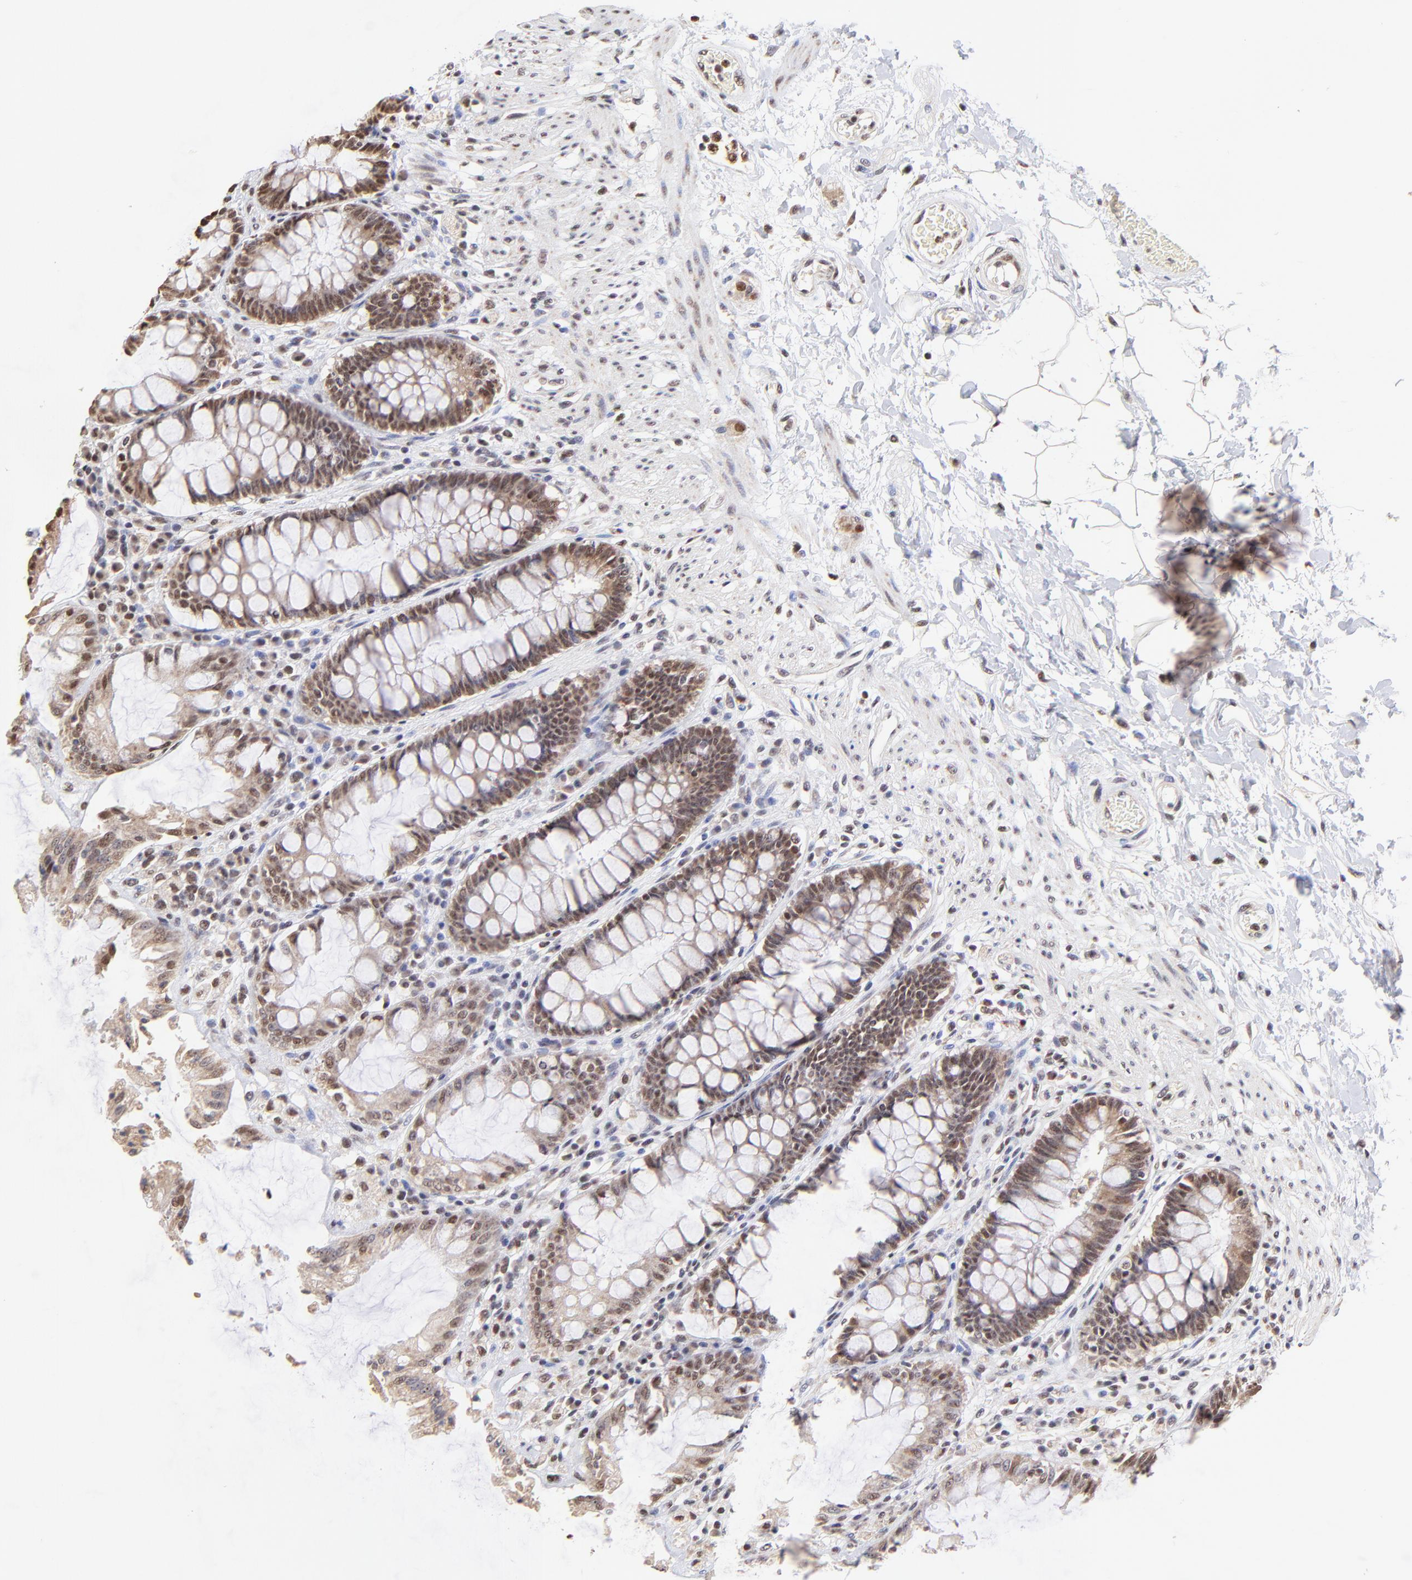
{"staining": {"intensity": "weak", "quantity": ">75%", "location": "nuclear"}, "tissue": "rectum", "cell_type": "Glandular cells", "image_type": "normal", "snomed": [{"axis": "morphology", "description": "Normal tissue, NOS"}, {"axis": "topography", "description": "Rectum"}], "caption": "Protein expression by immunohistochemistry displays weak nuclear expression in approximately >75% of glandular cells in unremarkable rectum.", "gene": "ZNF670", "patient": {"sex": "female", "age": 46}}